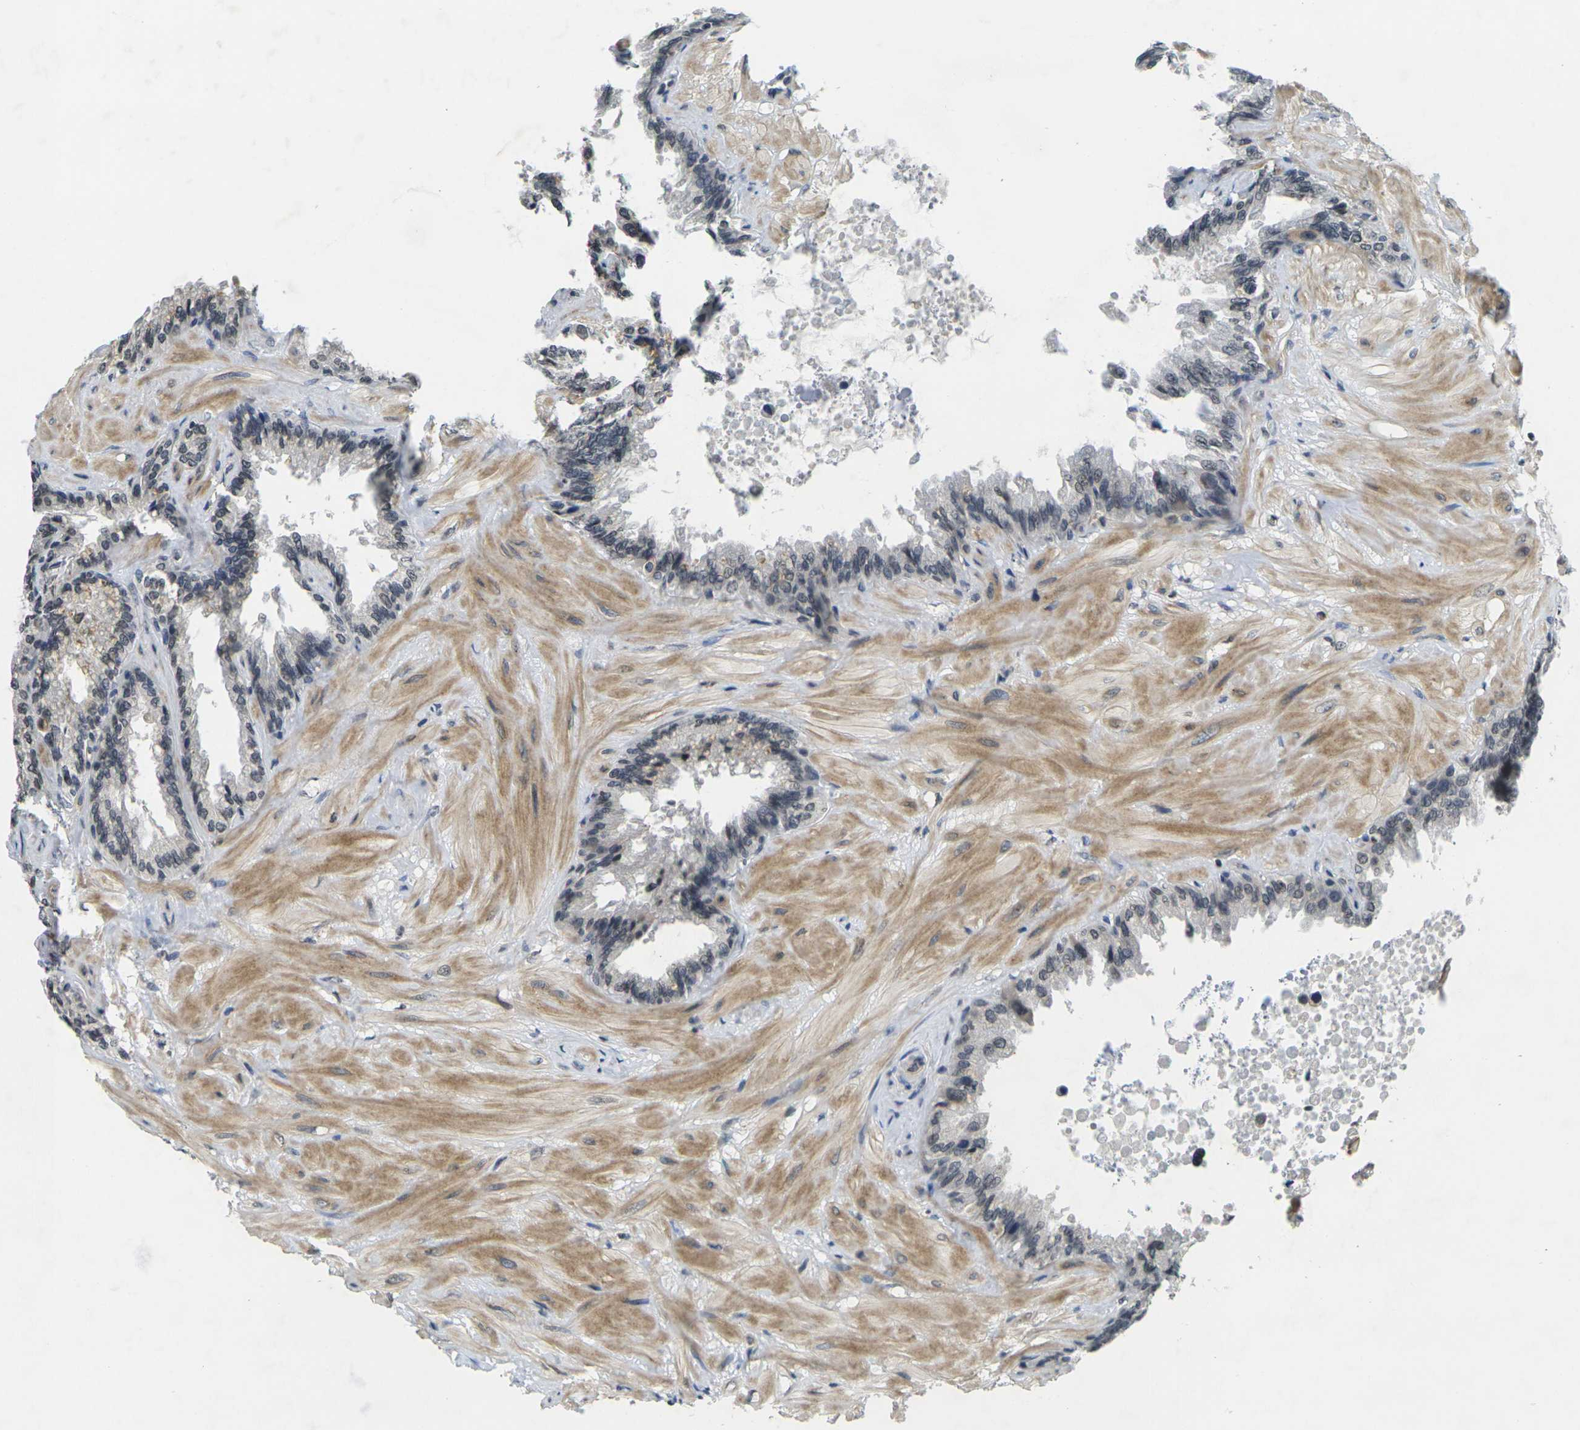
{"staining": {"intensity": "negative", "quantity": "none", "location": "none"}, "tissue": "seminal vesicle", "cell_type": "Glandular cells", "image_type": "normal", "snomed": [{"axis": "morphology", "description": "Normal tissue, NOS"}, {"axis": "topography", "description": "Seminal veicle"}], "caption": "Glandular cells are negative for brown protein staining in unremarkable seminal vesicle. (DAB (3,3'-diaminobenzidine) immunohistochemistry, high magnification).", "gene": "C1QC", "patient": {"sex": "male", "age": 46}}